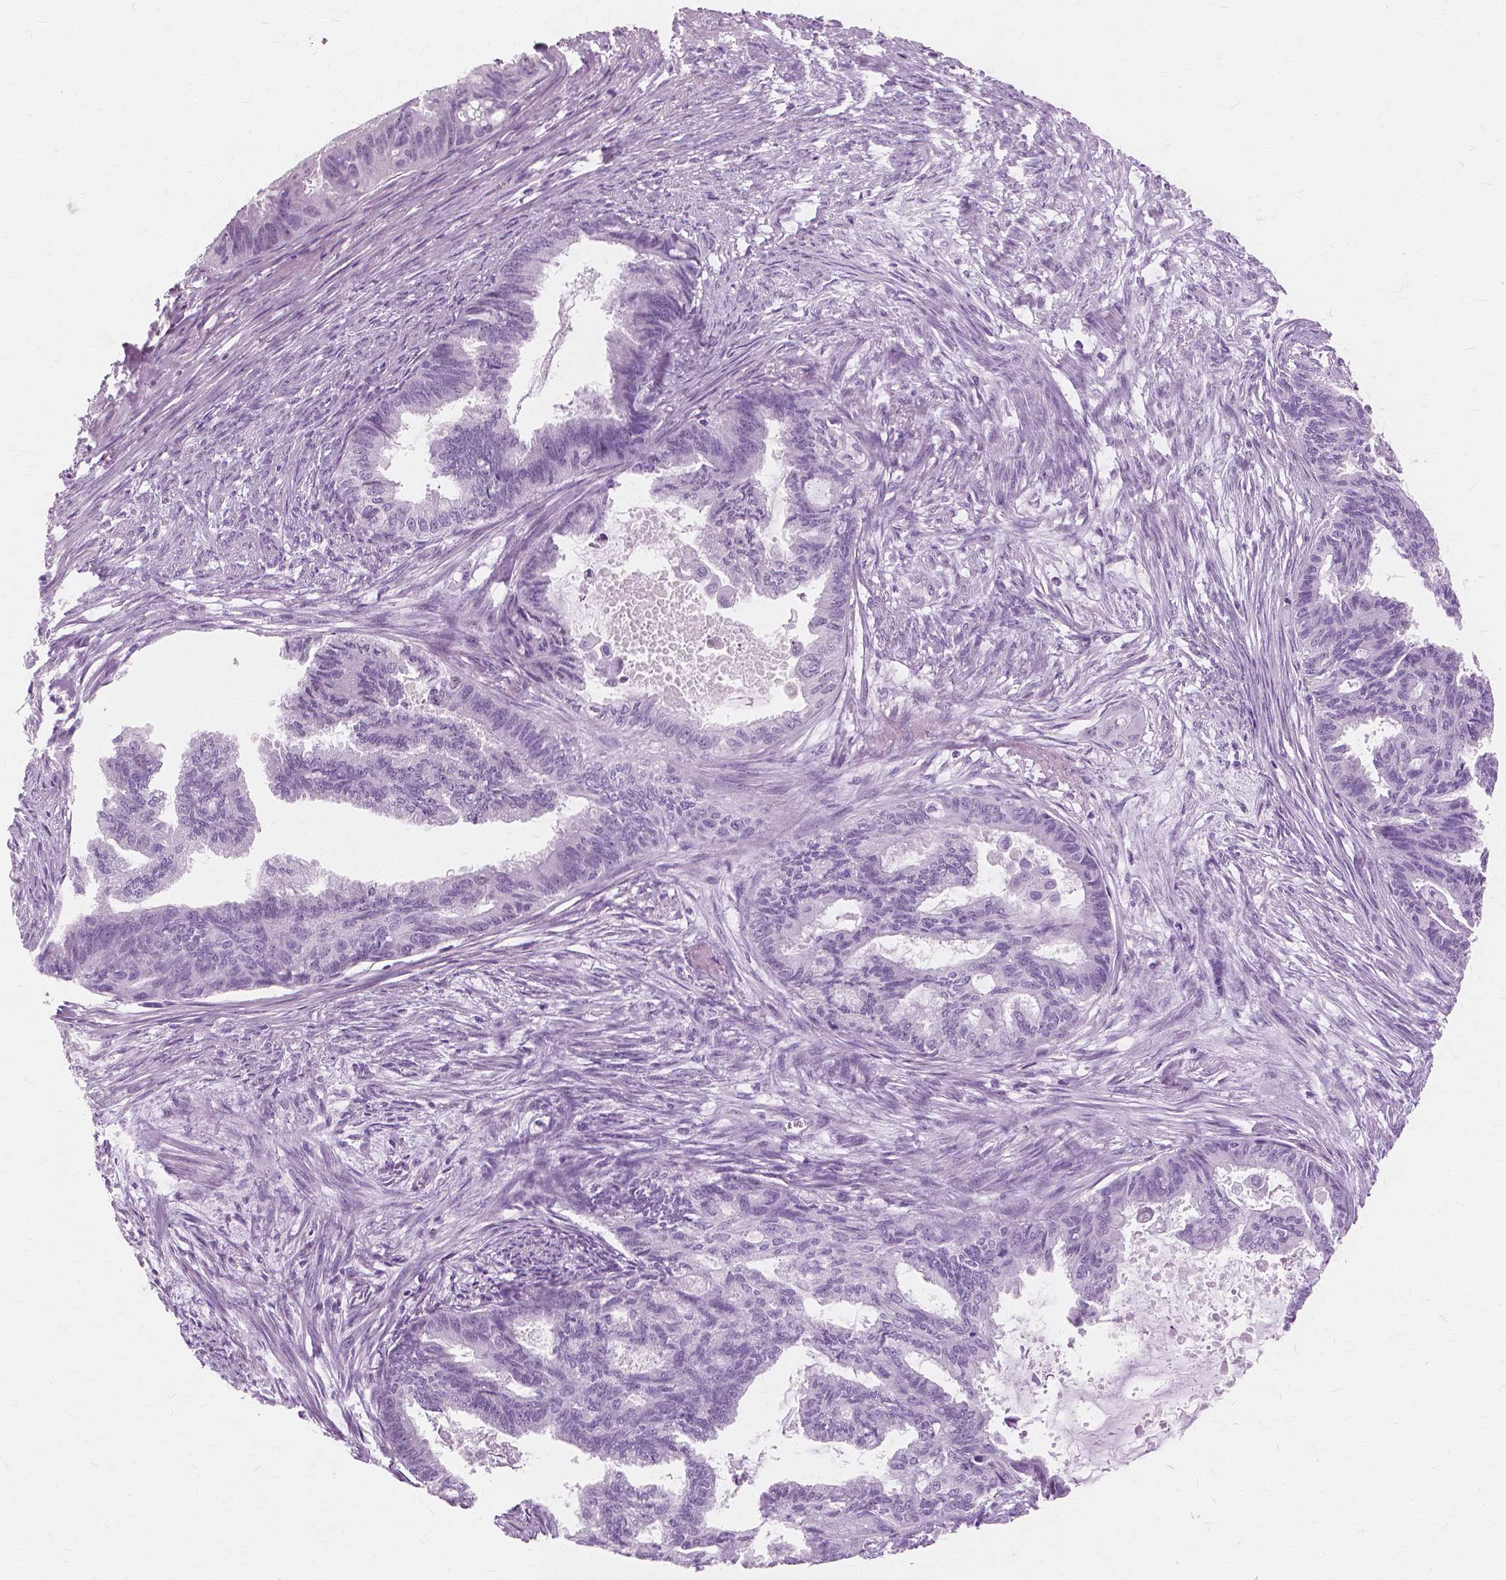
{"staining": {"intensity": "negative", "quantity": "none", "location": "none"}, "tissue": "endometrial cancer", "cell_type": "Tumor cells", "image_type": "cancer", "snomed": [{"axis": "morphology", "description": "Adenocarcinoma, NOS"}, {"axis": "topography", "description": "Endometrium"}], "caption": "IHC of human endometrial cancer (adenocarcinoma) demonstrates no expression in tumor cells. (DAB IHC, high magnification).", "gene": "SFTPD", "patient": {"sex": "female", "age": 86}}